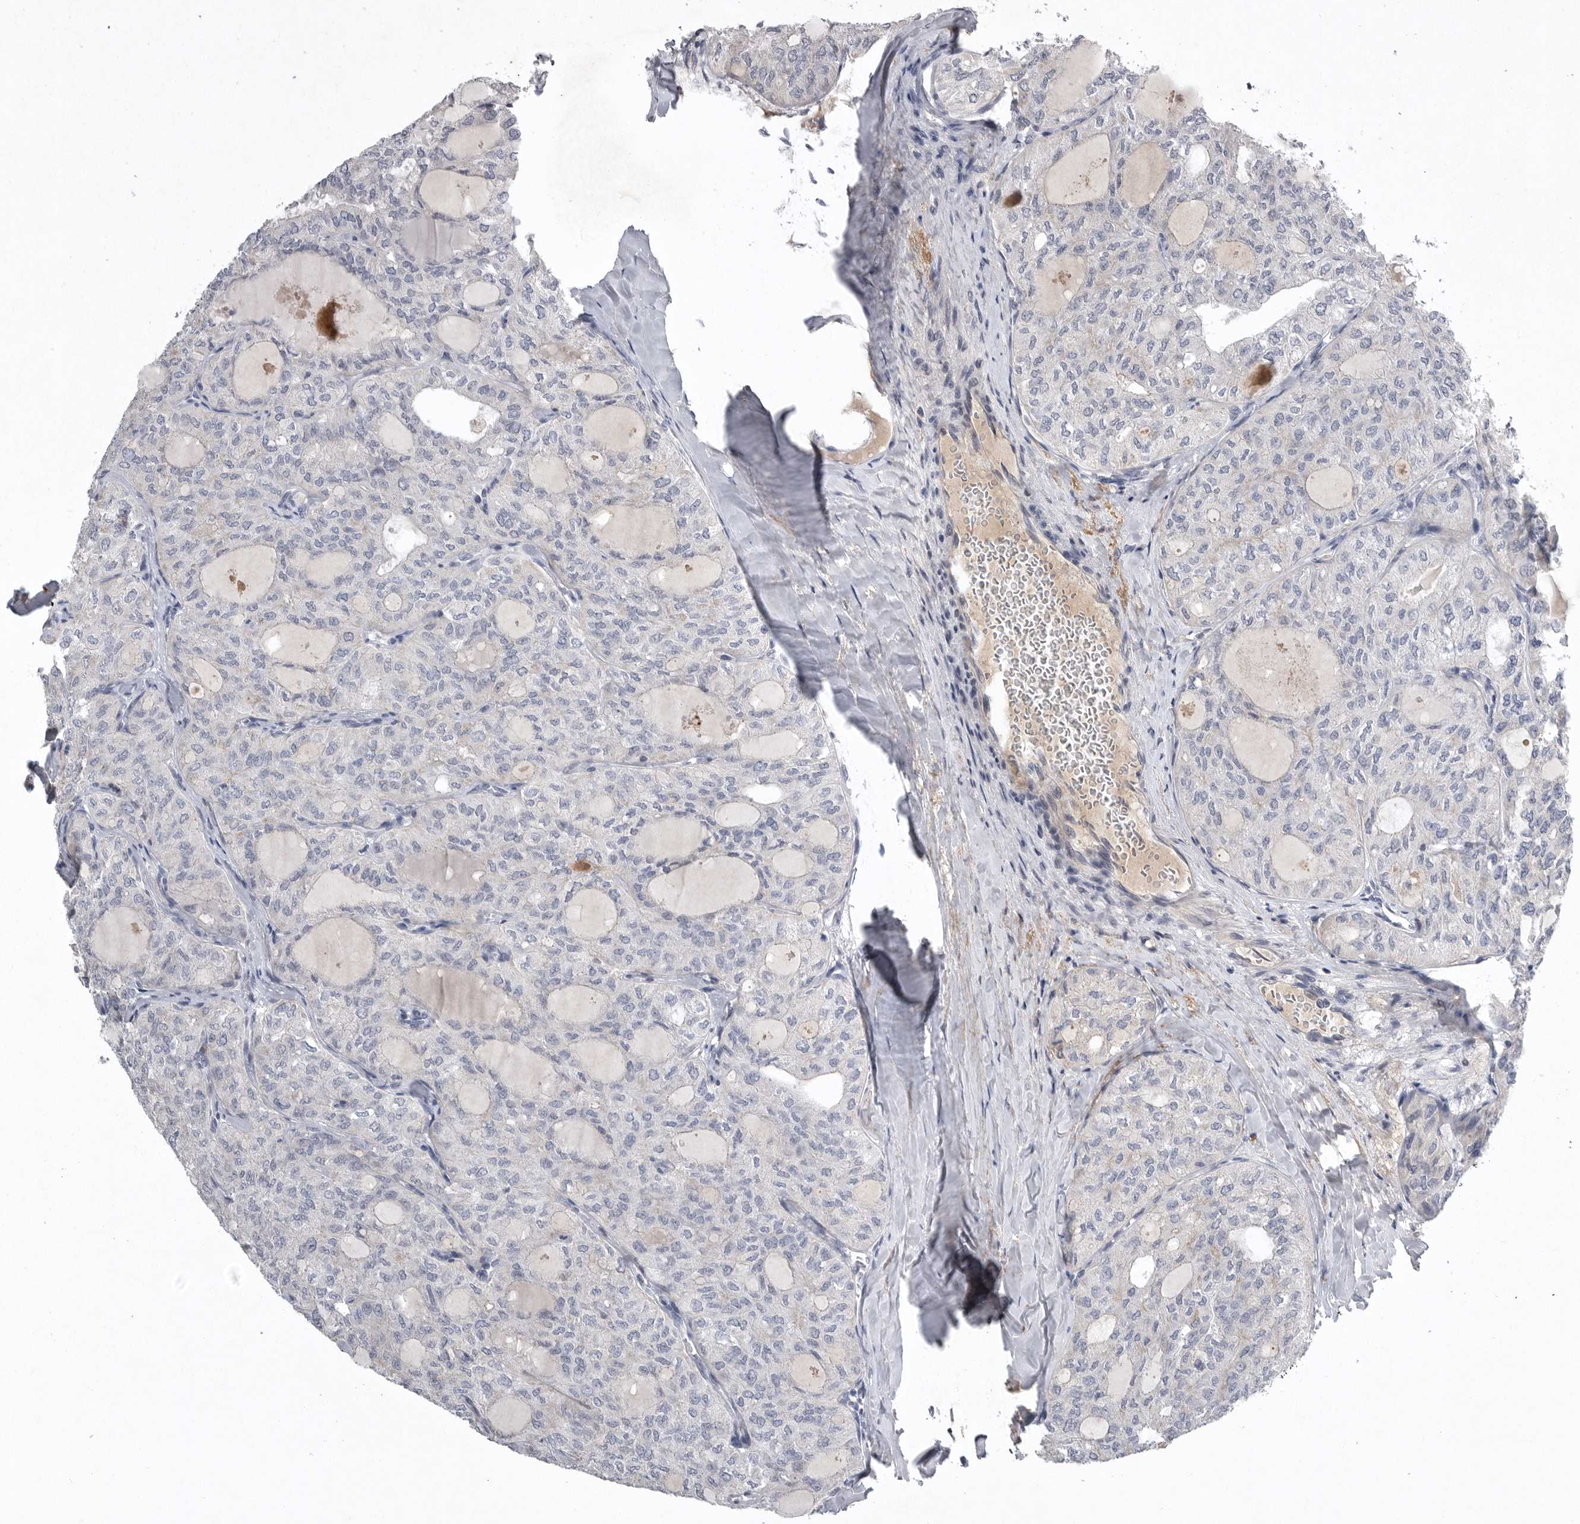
{"staining": {"intensity": "negative", "quantity": "none", "location": "none"}, "tissue": "thyroid cancer", "cell_type": "Tumor cells", "image_type": "cancer", "snomed": [{"axis": "morphology", "description": "Follicular adenoma carcinoma, NOS"}, {"axis": "topography", "description": "Thyroid gland"}], "caption": "Immunohistochemistry image of thyroid cancer stained for a protein (brown), which exhibits no positivity in tumor cells.", "gene": "CRP", "patient": {"sex": "male", "age": 75}}